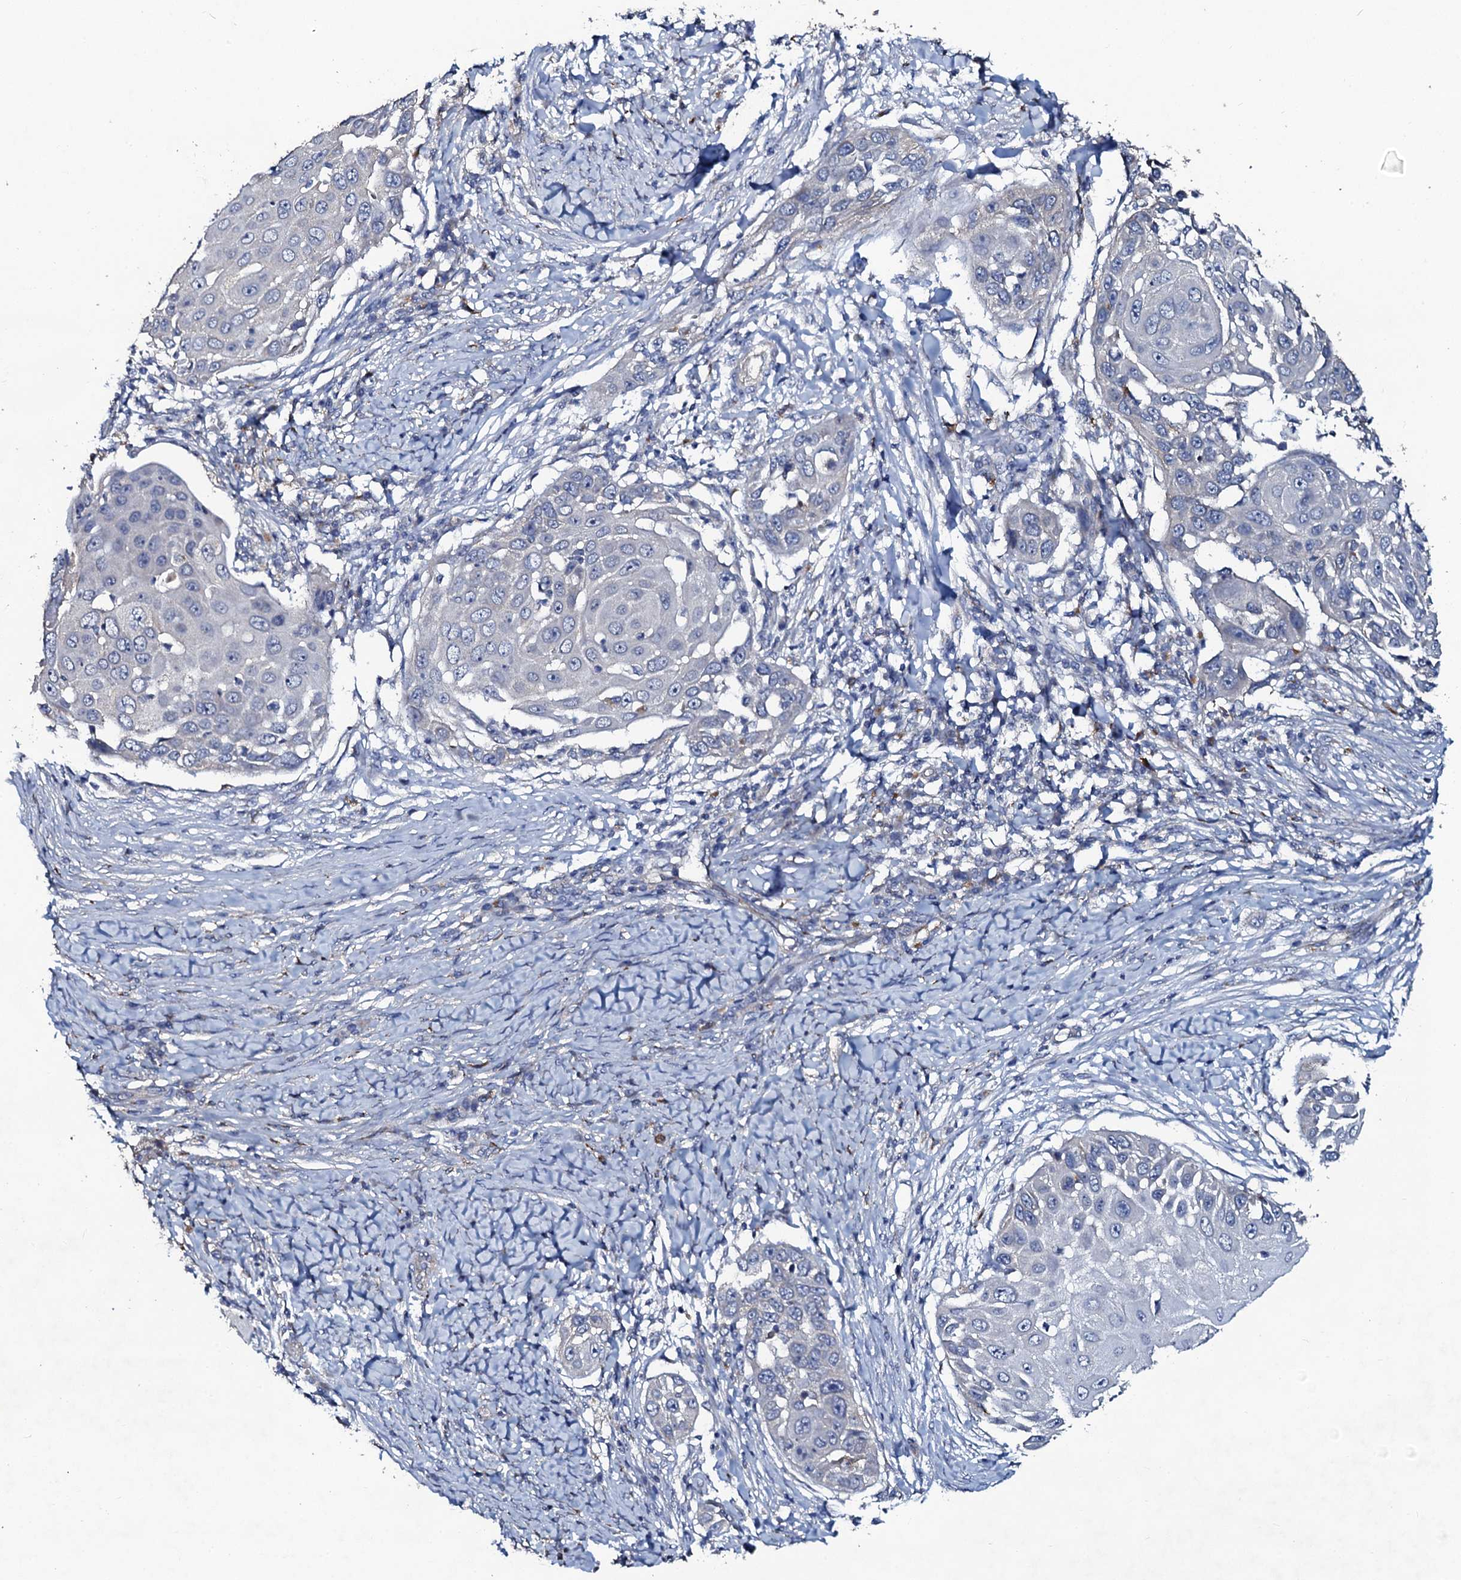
{"staining": {"intensity": "negative", "quantity": "none", "location": "none"}, "tissue": "skin cancer", "cell_type": "Tumor cells", "image_type": "cancer", "snomed": [{"axis": "morphology", "description": "Squamous cell carcinoma, NOS"}, {"axis": "topography", "description": "Skin"}], "caption": "A high-resolution image shows IHC staining of skin cancer (squamous cell carcinoma), which shows no significant positivity in tumor cells. Nuclei are stained in blue.", "gene": "GLCE", "patient": {"sex": "female", "age": 44}}